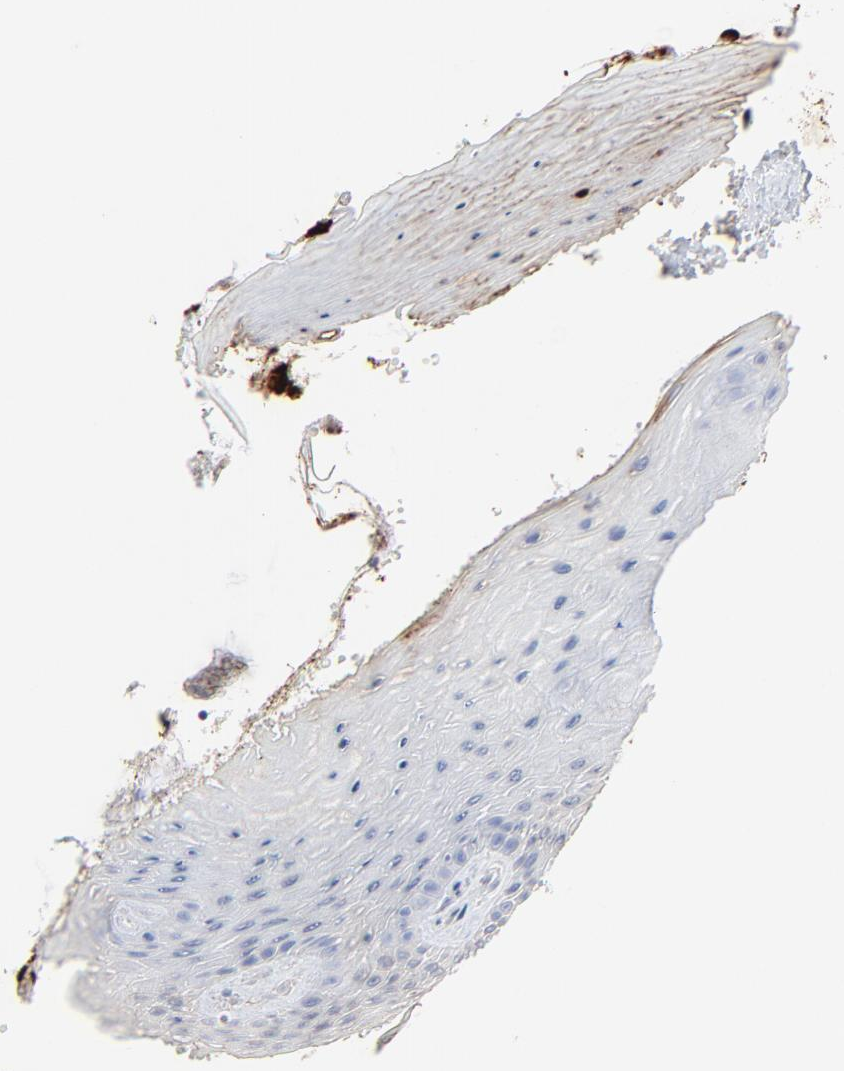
{"staining": {"intensity": "weak", "quantity": "25%-75%", "location": "cytoplasmic/membranous"}, "tissue": "cervix", "cell_type": "Glandular cells", "image_type": "normal", "snomed": [{"axis": "morphology", "description": "Normal tissue, NOS"}, {"axis": "topography", "description": "Cervix"}], "caption": "Weak cytoplasmic/membranous protein expression is identified in approximately 25%-75% of glandular cells in cervix.", "gene": "LCN2", "patient": {"sex": "female", "age": 55}}